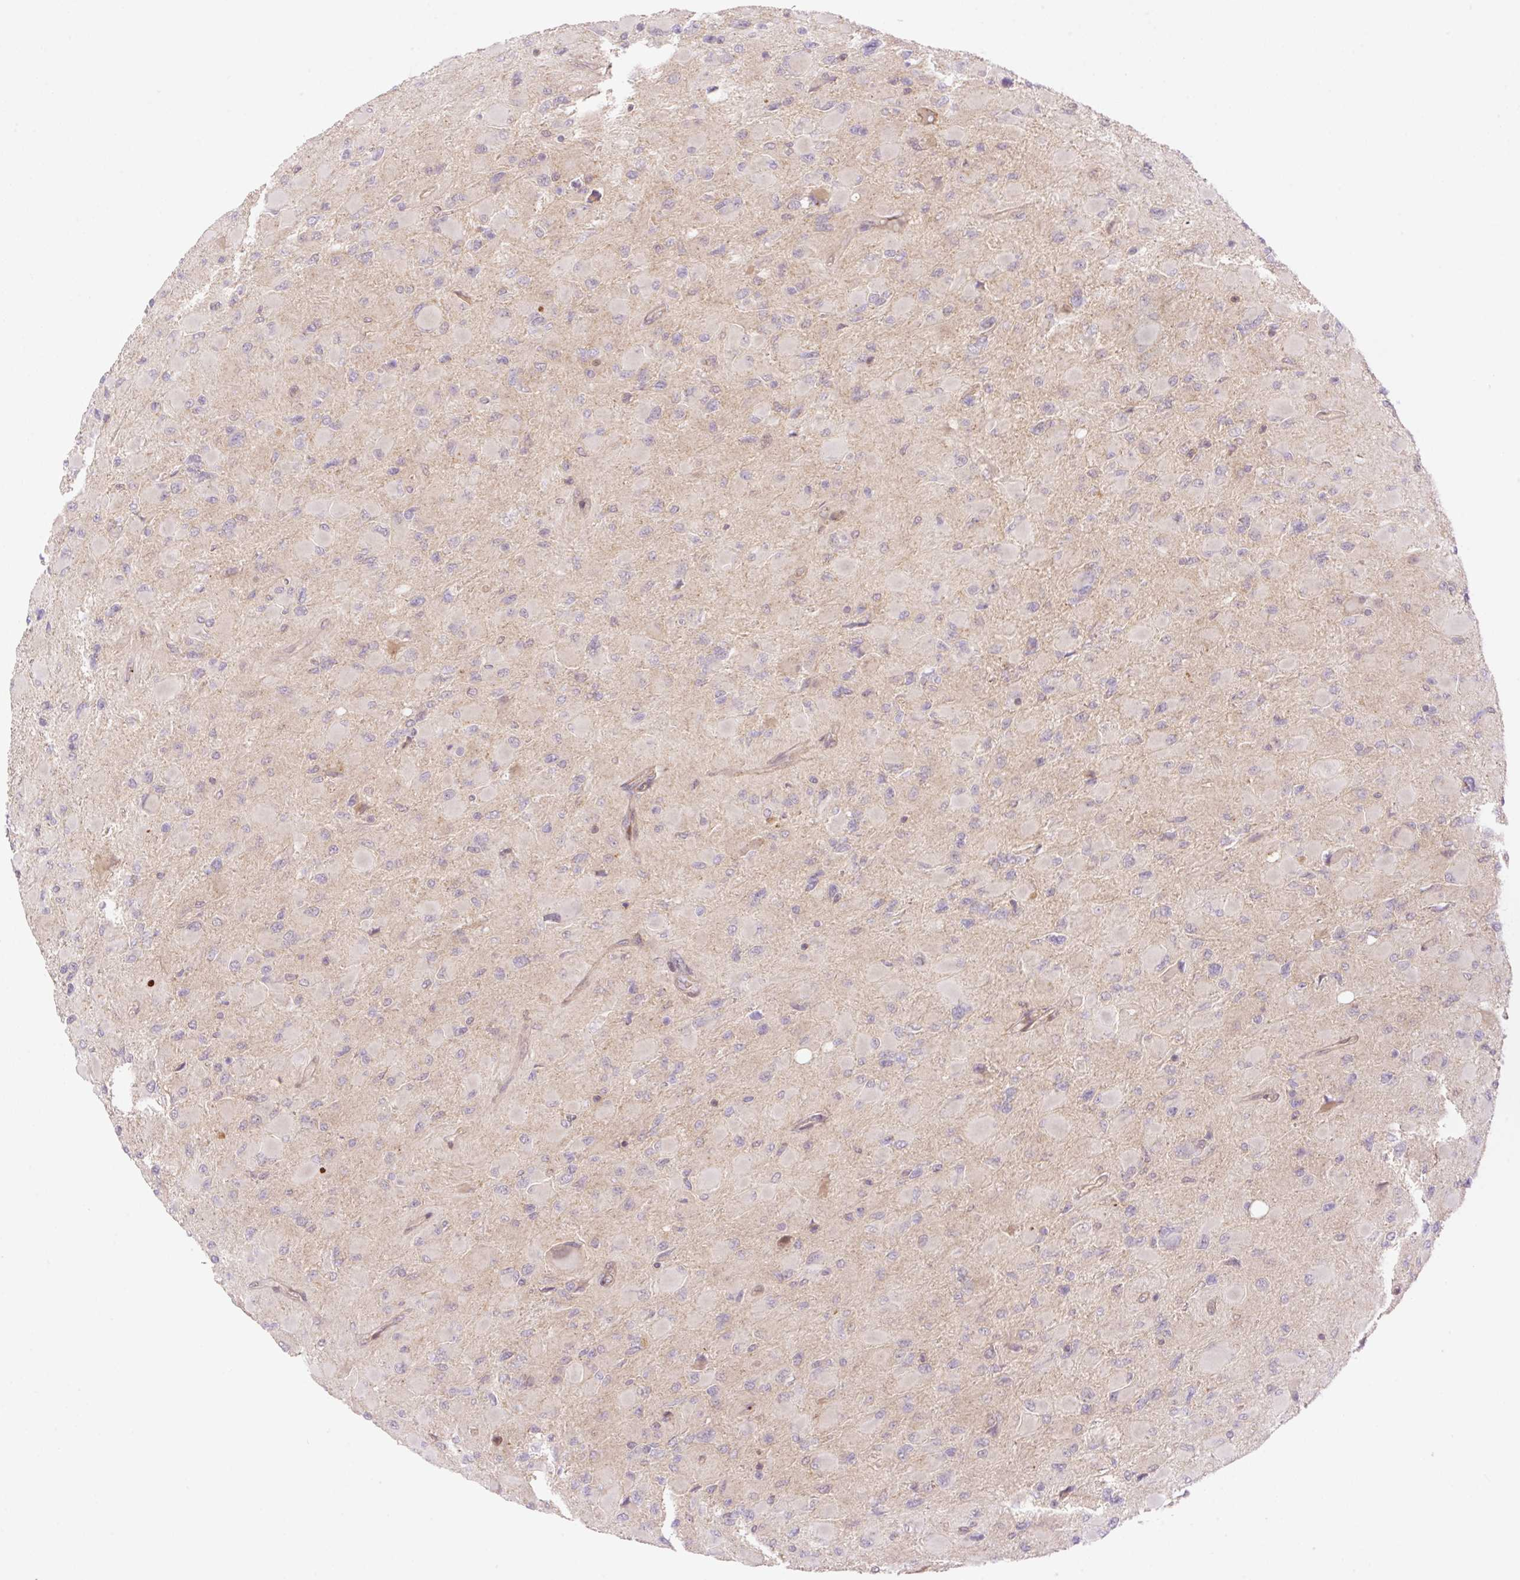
{"staining": {"intensity": "negative", "quantity": "none", "location": "none"}, "tissue": "glioma", "cell_type": "Tumor cells", "image_type": "cancer", "snomed": [{"axis": "morphology", "description": "Glioma, malignant, High grade"}, {"axis": "topography", "description": "Cerebral cortex"}], "caption": "High magnification brightfield microscopy of malignant glioma (high-grade) stained with DAB (3,3'-diaminobenzidine) (brown) and counterstained with hematoxylin (blue): tumor cells show no significant staining.", "gene": "VPS25", "patient": {"sex": "female", "age": 36}}